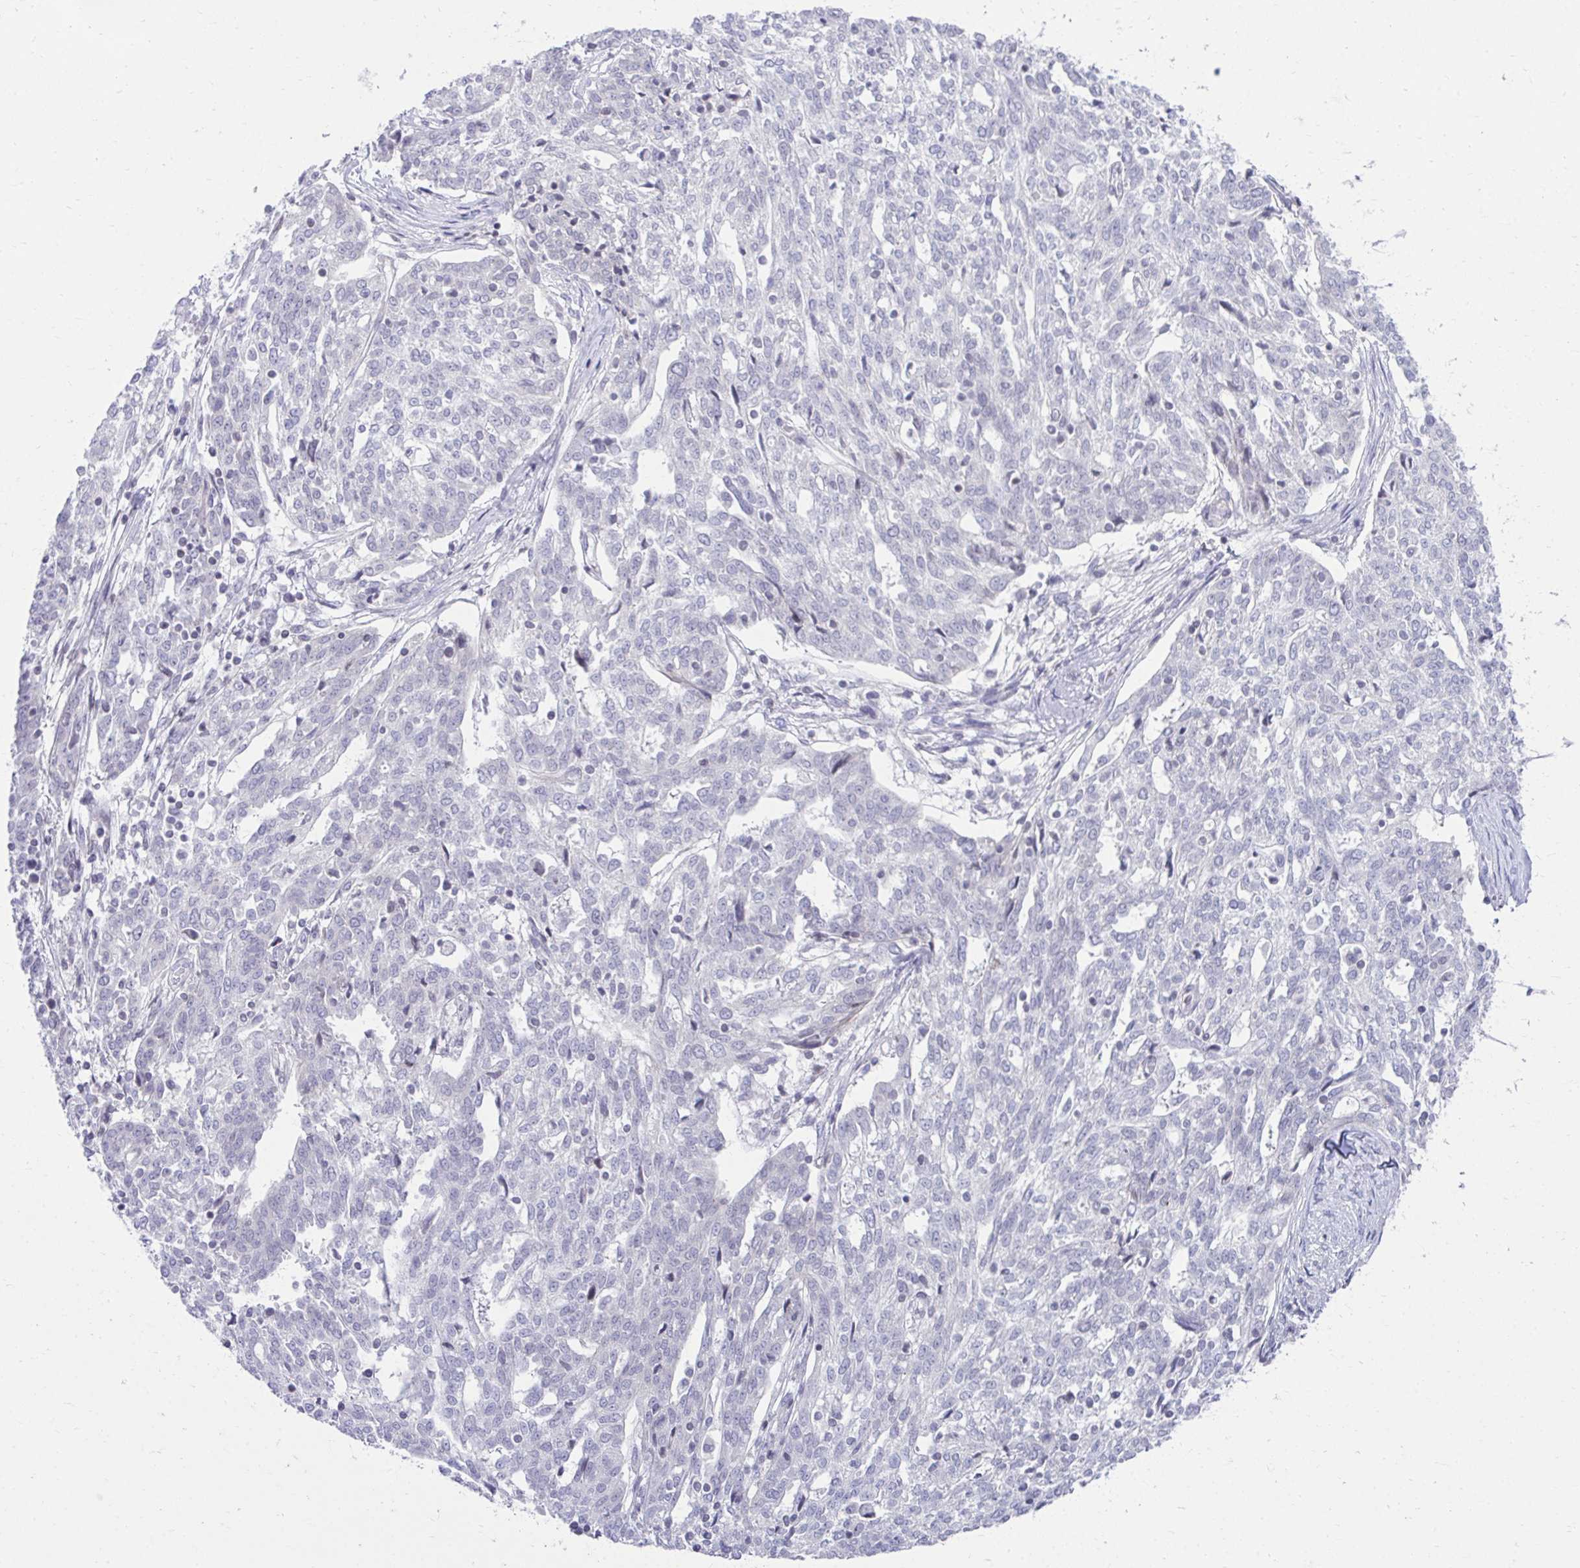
{"staining": {"intensity": "negative", "quantity": "none", "location": "none"}, "tissue": "ovarian cancer", "cell_type": "Tumor cells", "image_type": "cancer", "snomed": [{"axis": "morphology", "description": "Cystadenocarcinoma, serous, NOS"}, {"axis": "topography", "description": "Ovary"}], "caption": "IHC of human ovarian cancer exhibits no expression in tumor cells. The staining is performed using DAB brown chromogen with nuclei counter-stained in using hematoxylin.", "gene": "OR7A5", "patient": {"sex": "female", "age": 67}}